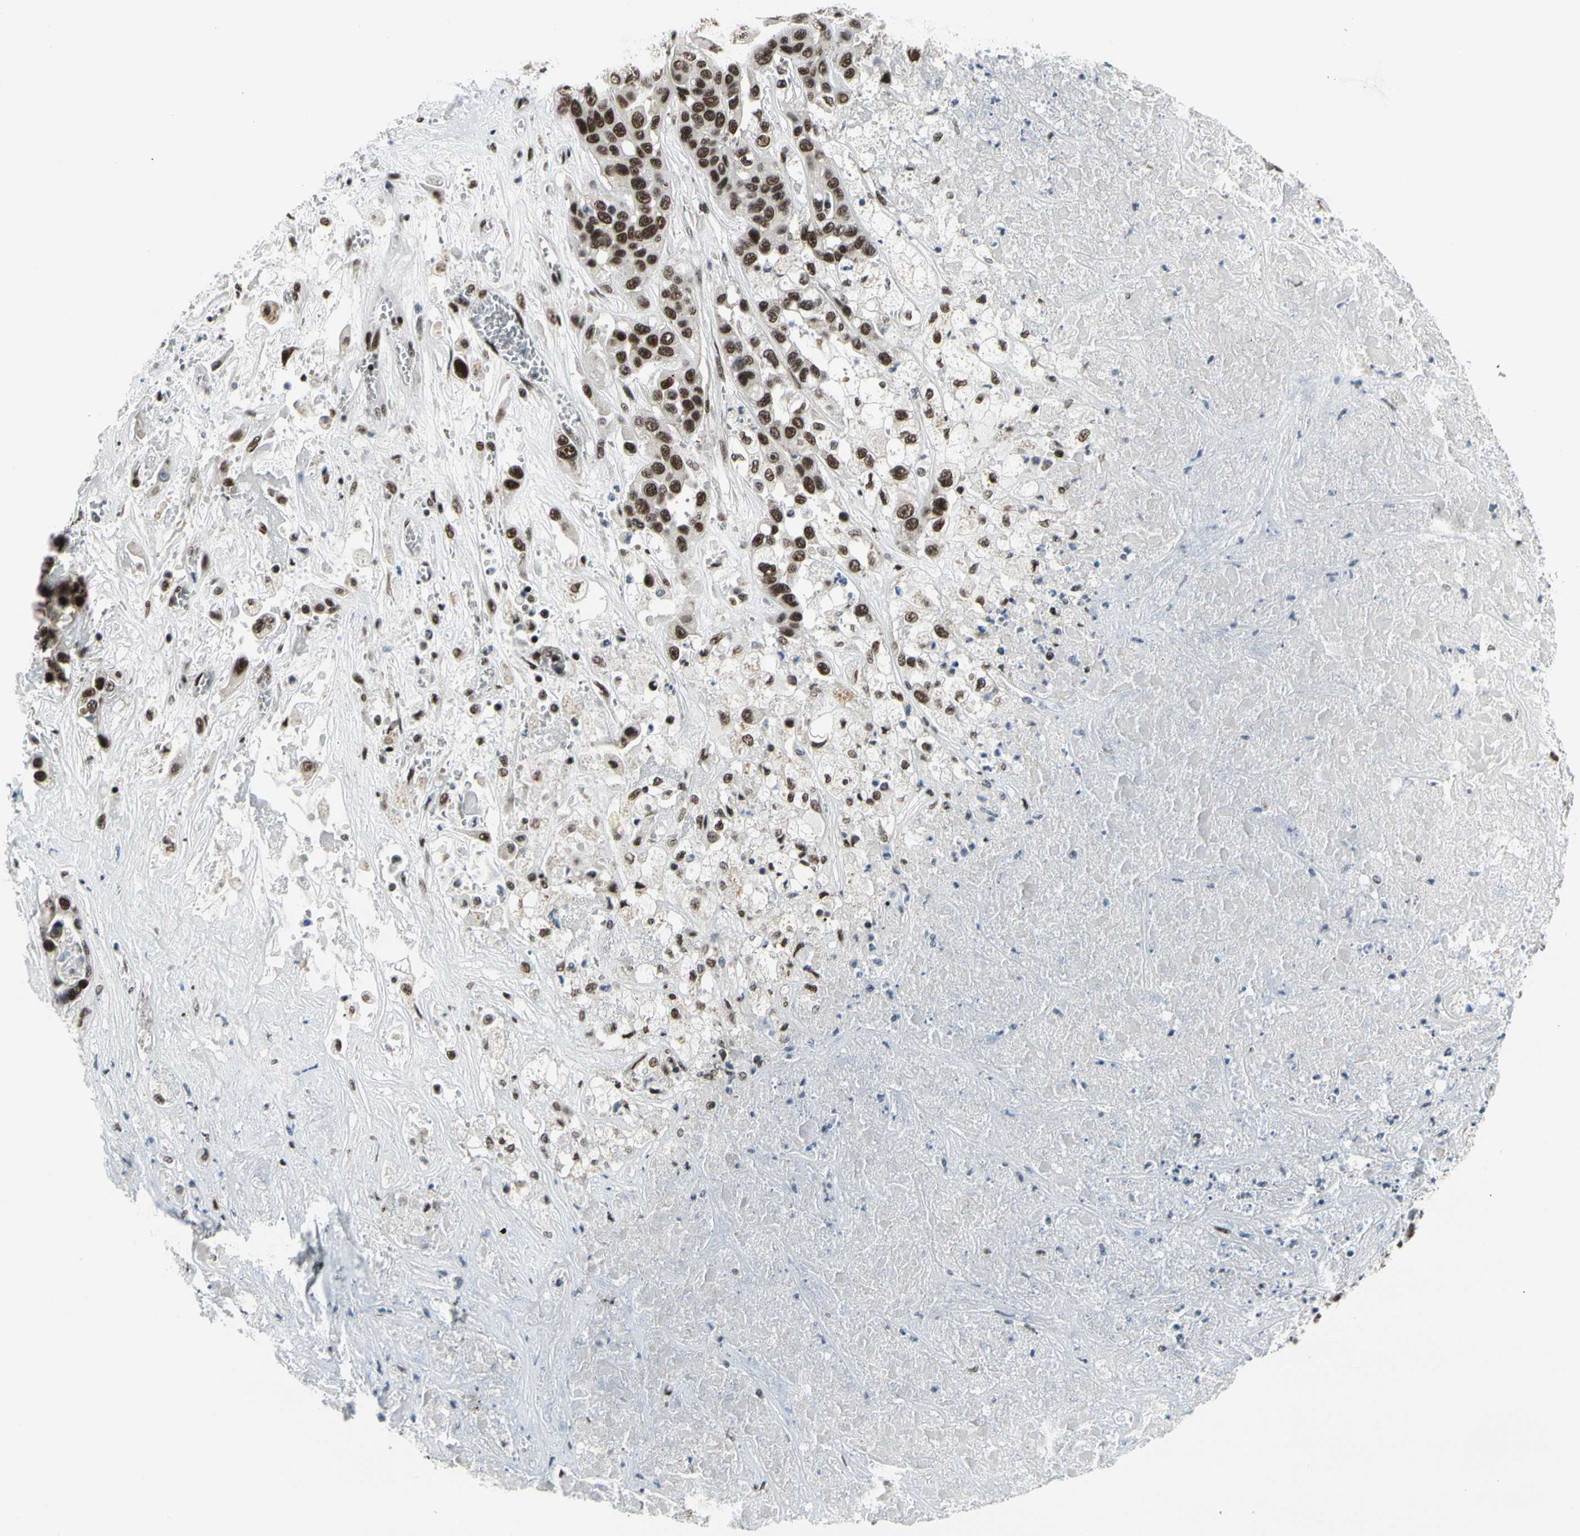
{"staining": {"intensity": "strong", "quantity": ">75%", "location": "cytoplasmic/membranous,nuclear"}, "tissue": "liver cancer", "cell_type": "Tumor cells", "image_type": "cancer", "snomed": [{"axis": "morphology", "description": "Cholangiocarcinoma"}, {"axis": "topography", "description": "Liver"}], "caption": "High-power microscopy captured an immunohistochemistry micrograph of liver cancer, revealing strong cytoplasmic/membranous and nuclear positivity in about >75% of tumor cells. (Stains: DAB in brown, nuclei in blue, Microscopy: brightfield microscopy at high magnification).", "gene": "SRSF11", "patient": {"sex": "female", "age": 52}}